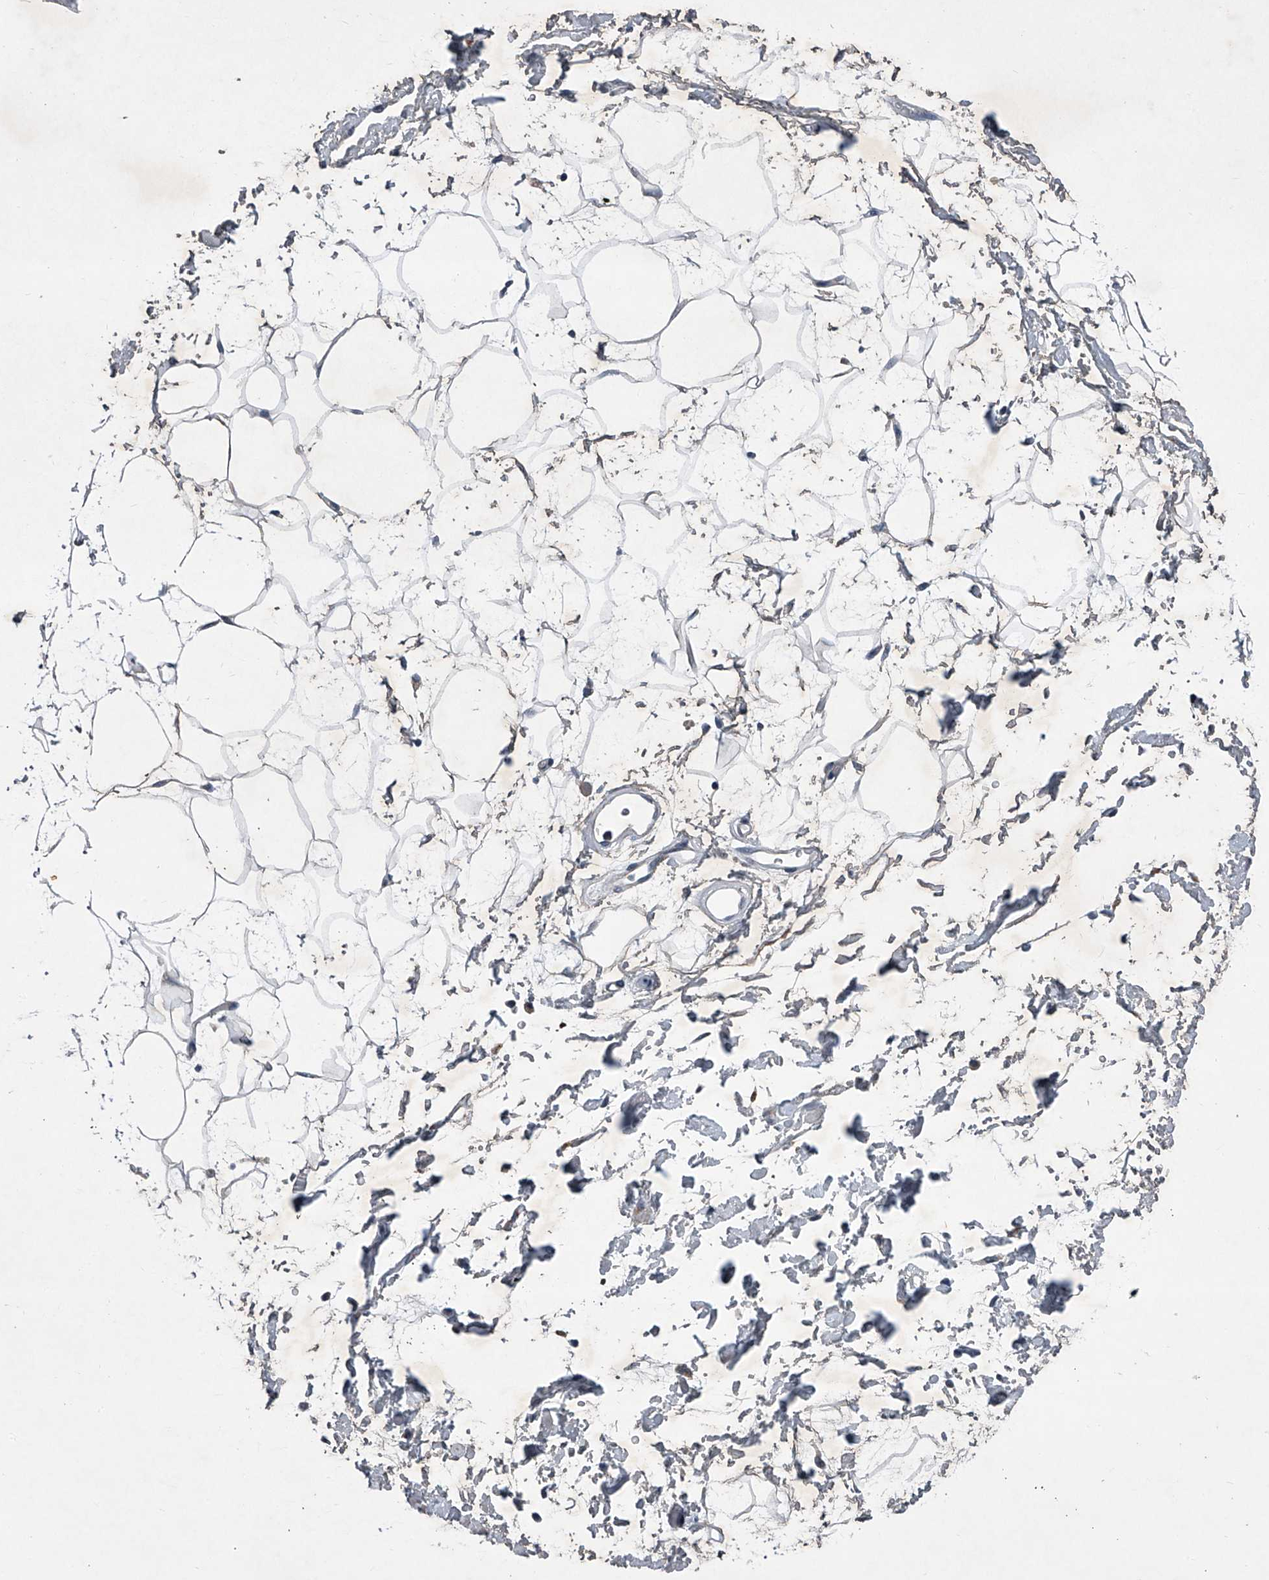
{"staining": {"intensity": "weak", "quantity": "25%-75%", "location": "cytoplasmic/membranous"}, "tissue": "adipose tissue", "cell_type": "Adipocytes", "image_type": "normal", "snomed": [{"axis": "morphology", "description": "Normal tissue, NOS"}, {"axis": "topography", "description": "Soft tissue"}], "caption": "Adipocytes reveal low levels of weak cytoplasmic/membranous expression in about 25%-75% of cells in benign human adipose tissue. Nuclei are stained in blue.", "gene": "ABCG1", "patient": {"sex": "male", "age": 72}}